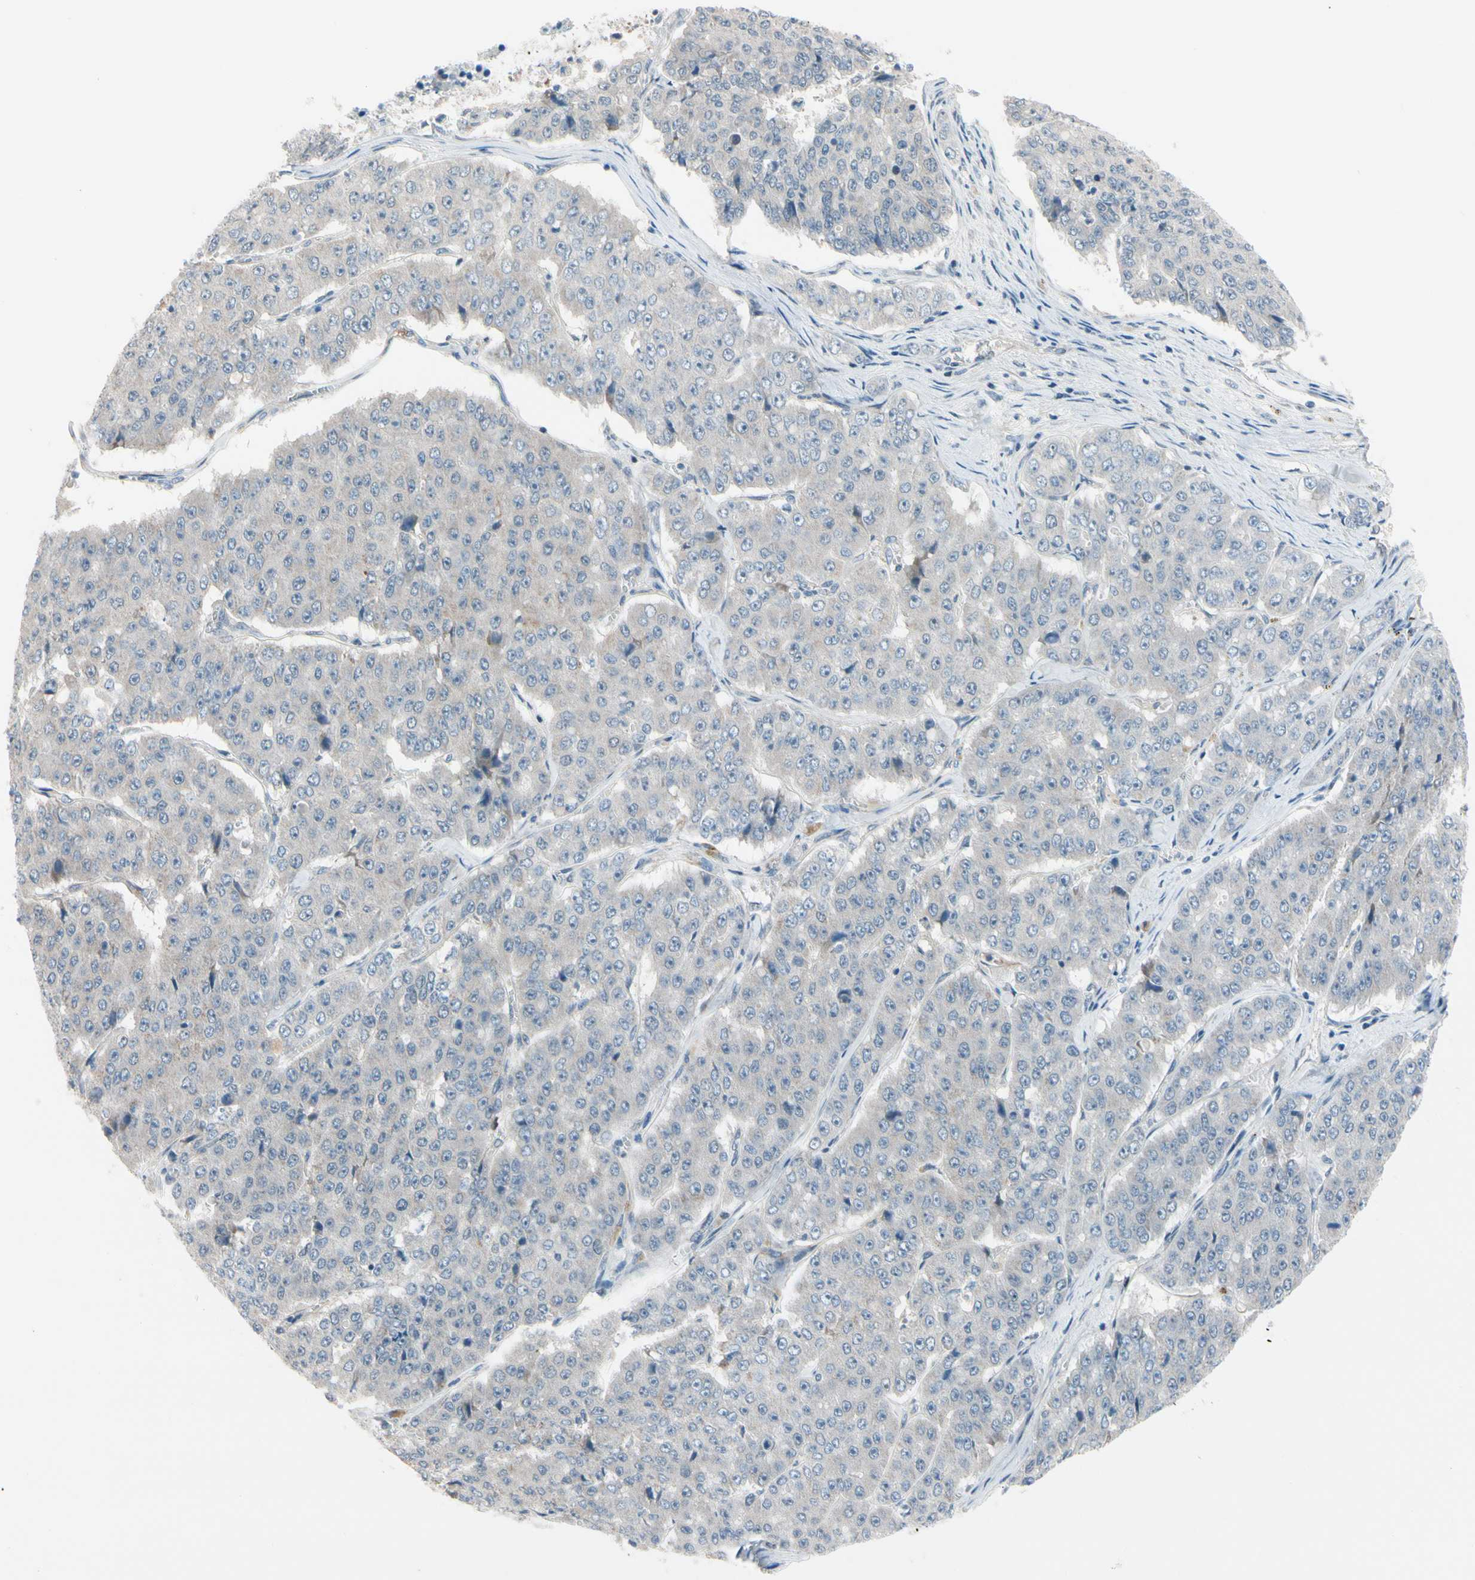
{"staining": {"intensity": "negative", "quantity": "none", "location": "none"}, "tissue": "pancreatic cancer", "cell_type": "Tumor cells", "image_type": "cancer", "snomed": [{"axis": "morphology", "description": "Adenocarcinoma, NOS"}, {"axis": "topography", "description": "Pancreas"}], "caption": "Pancreatic adenocarcinoma stained for a protein using immunohistochemistry (IHC) shows no expression tumor cells.", "gene": "CFAP36", "patient": {"sex": "male", "age": 50}}